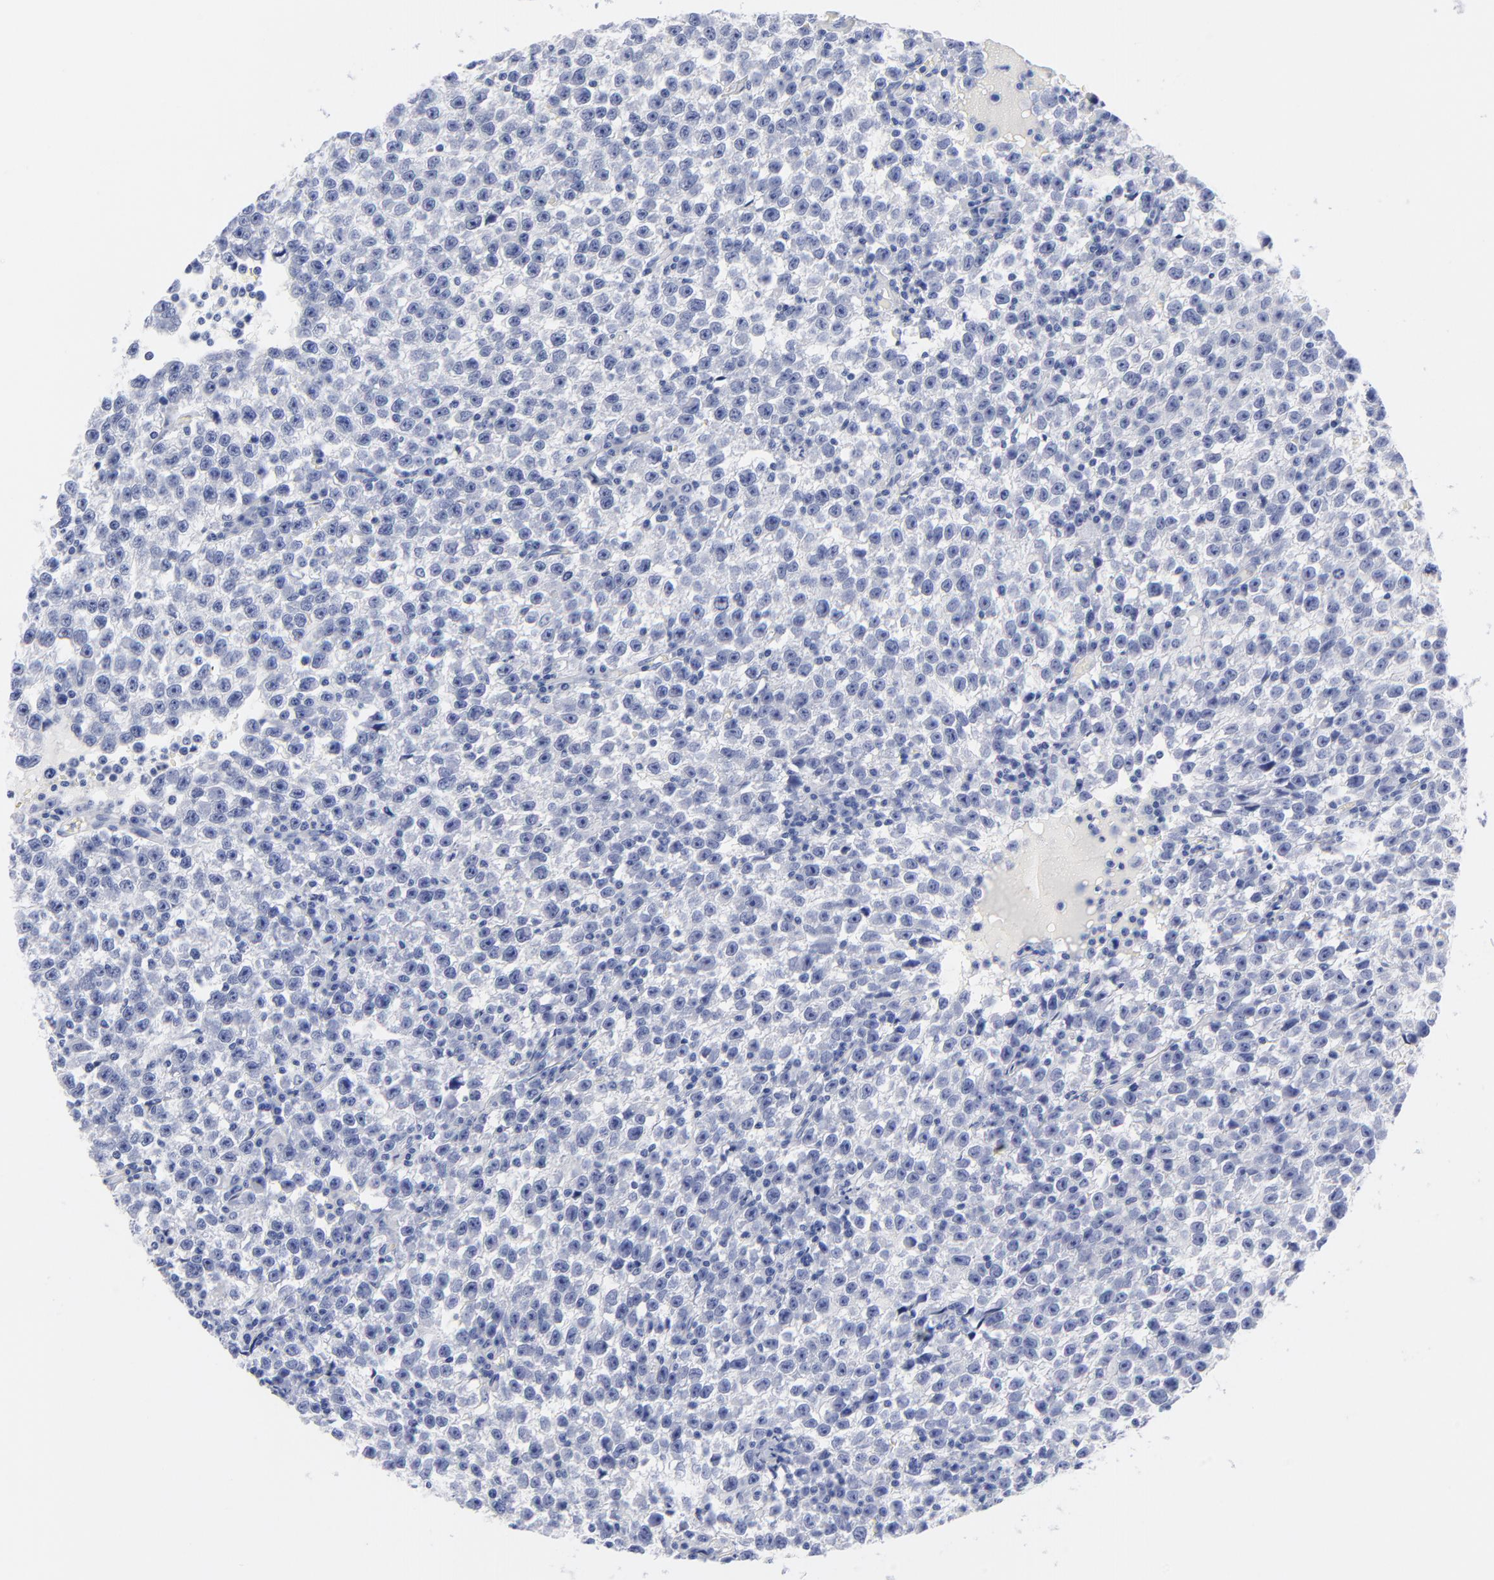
{"staining": {"intensity": "negative", "quantity": "none", "location": "none"}, "tissue": "testis cancer", "cell_type": "Tumor cells", "image_type": "cancer", "snomed": [{"axis": "morphology", "description": "Seminoma, NOS"}, {"axis": "topography", "description": "Testis"}], "caption": "DAB immunohistochemical staining of human testis seminoma shows no significant staining in tumor cells.", "gene": "ACY1", "patient": {"sex": "male", "age": 35}}